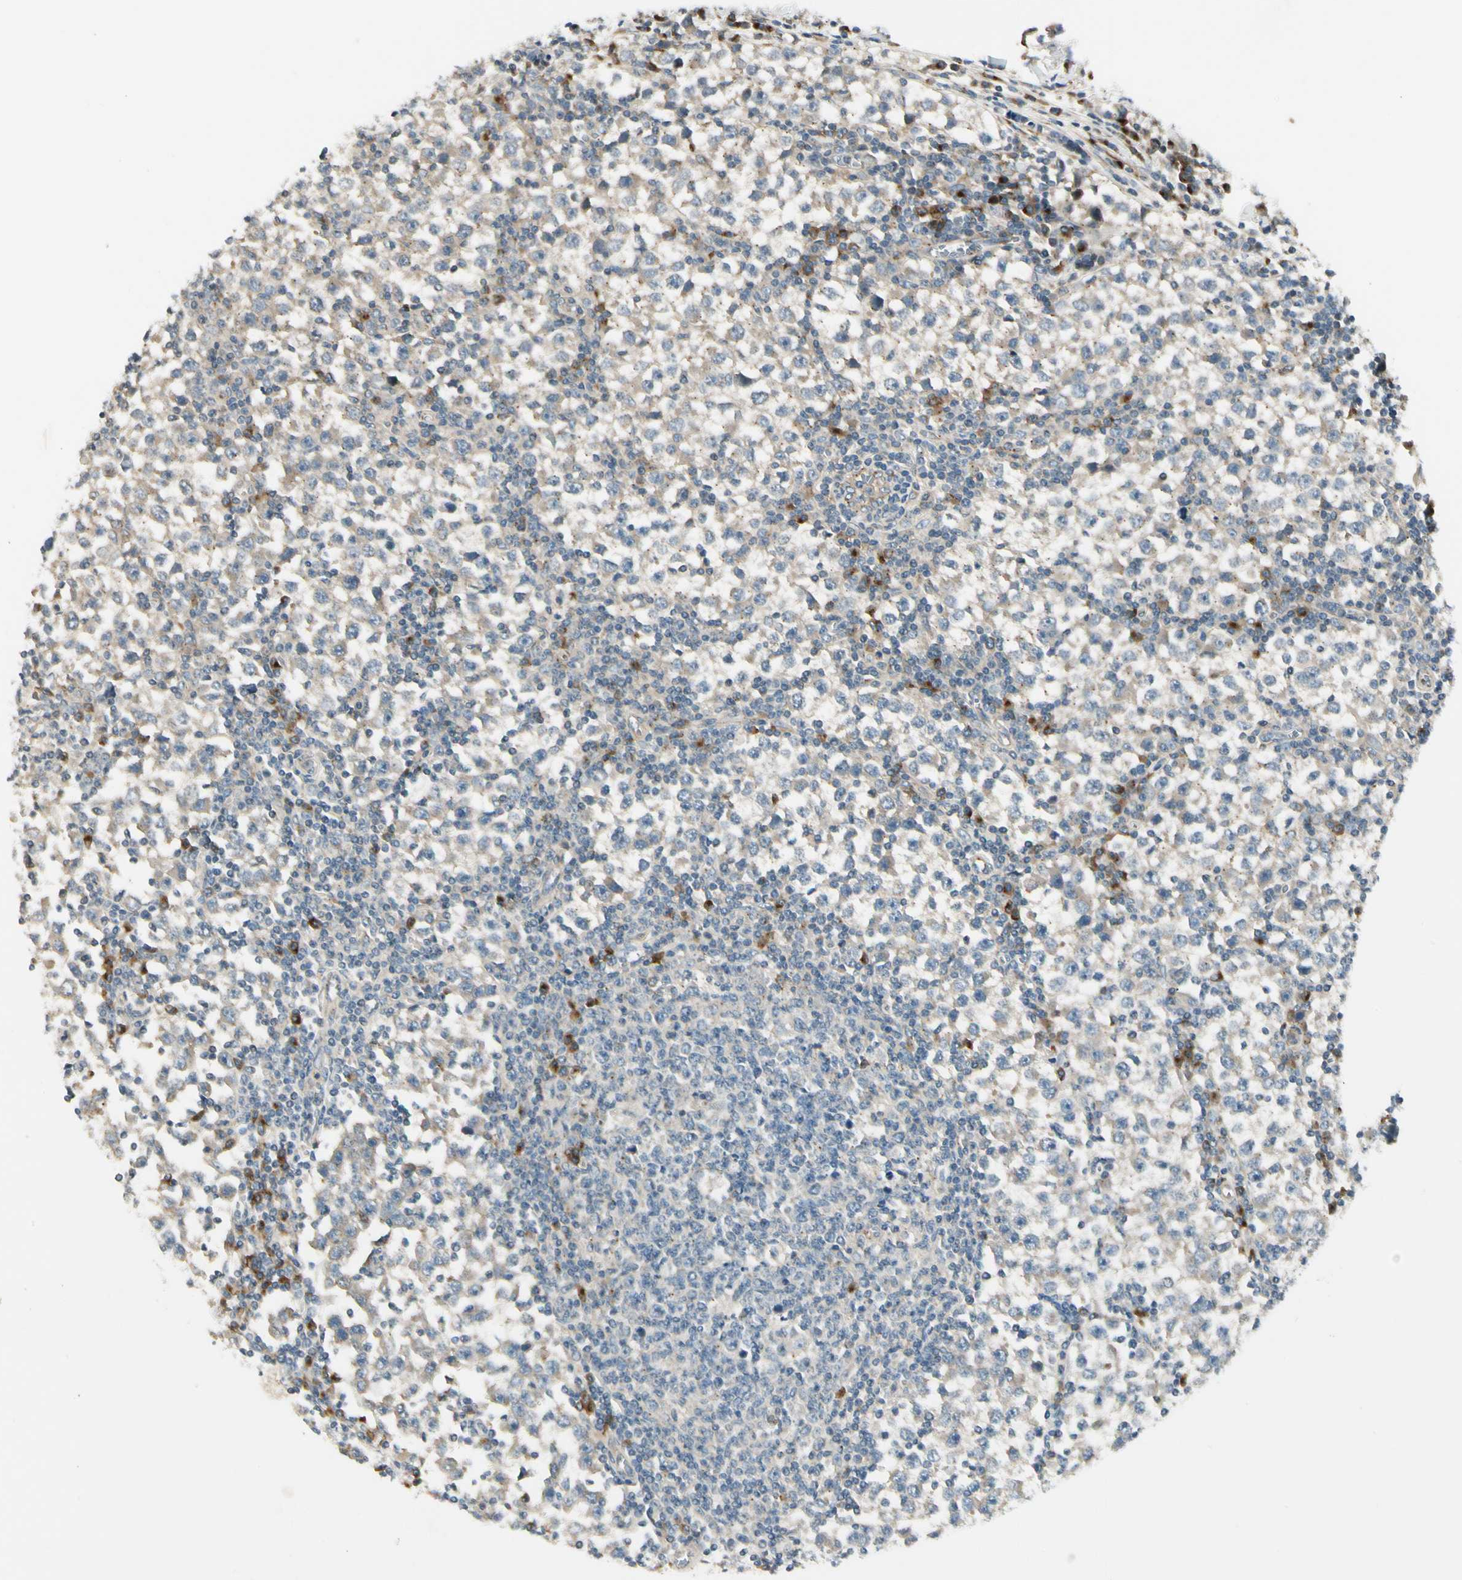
{"staining": {"intensity": "weak", "quantity": ">75%", "location": "cytoplasmic/membranous"}, "tissue": "testis cancer", "cell_type": "Tumor cells", "image_type": "cancer", "snomed": [{"axis": "morphology", "description": "Seminoma, NOS"}, {"axis": "topography", "description": "Testis"}], "caption": "Protein expression by immunohistochemistry shows weak cytoplasmic/membranous positivity in approximately >75% of tumor cells in testis seminoma.", "gene": "MANSC1", "patient": {"sex": "male", "age": 65}}